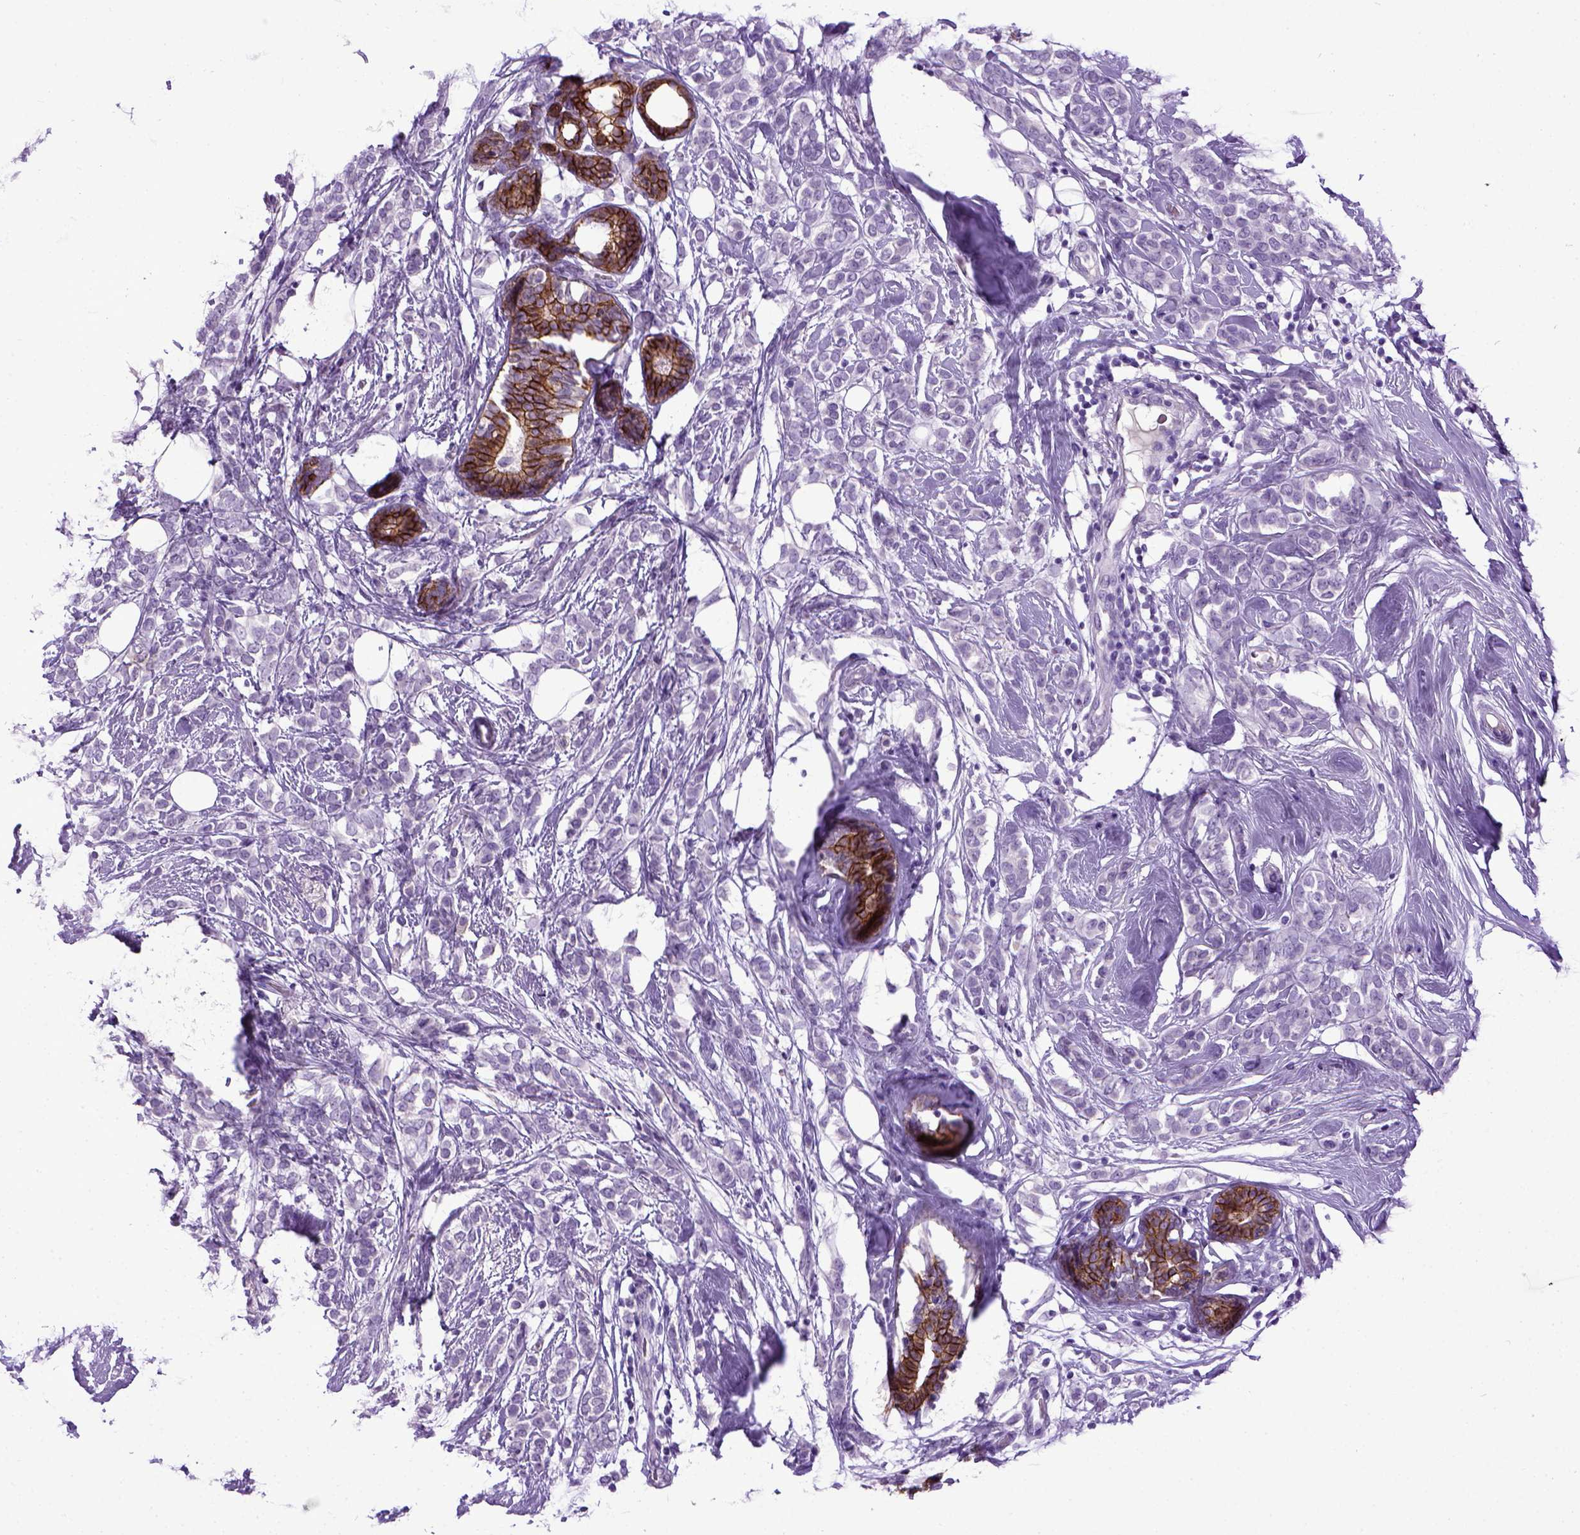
{"staining": {"intensity": "negative", "quantity": "none", "location": "none"}, "tissue": "breast cancer", "cell_type": "Tumor cells", "image_type": "cancer", "snomed": [{"axis": "morphology", "description": "Lobular carcinoma"}, {"axis": "topography", "description": "Breast"}], "caption": "Immunohistochemistry of human breast lobular carcinoma shows no staining in tumor cells.", "gene": "CDH1", "patient": {"sex": "female", "age": 49}}